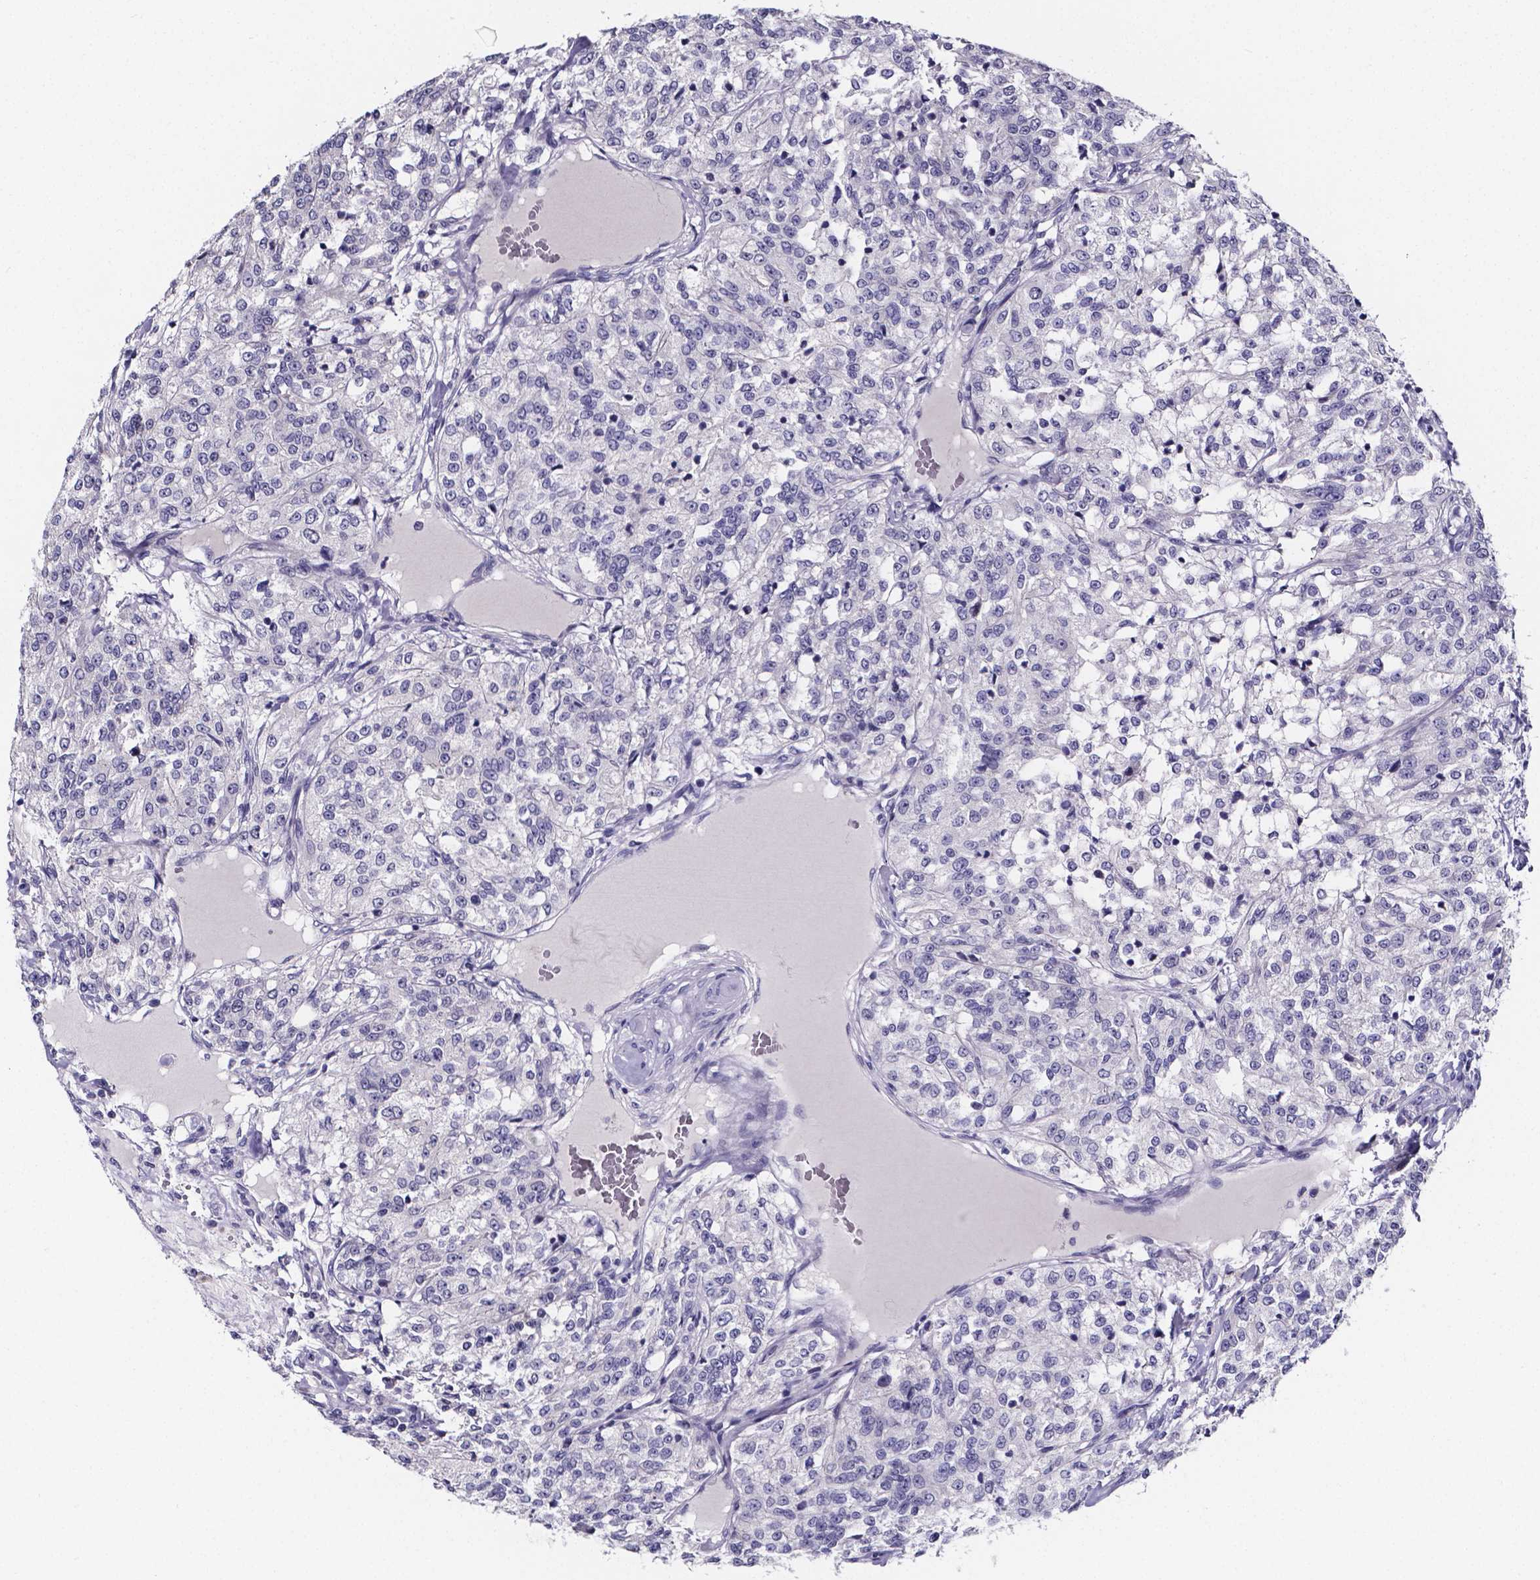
{"staining": {"intensity": "negative", "quantity": "none", "location": "none"}, "tissue": "renal cancer", "cell_type": "Tumor cells", "image_type": "cancer", "snomed": [{"axis": "morphology", "description": "Adenocarcinoma, NOS"}, {"axis": "topography", "description": "Kidney"}], "caption": "A photomicrograph of renal adenocarcinoma stained for a protein displays no brown staining in tumor cells.", "gene": "IZUMO1", "patient": {"sex": "female", "age": 63}}